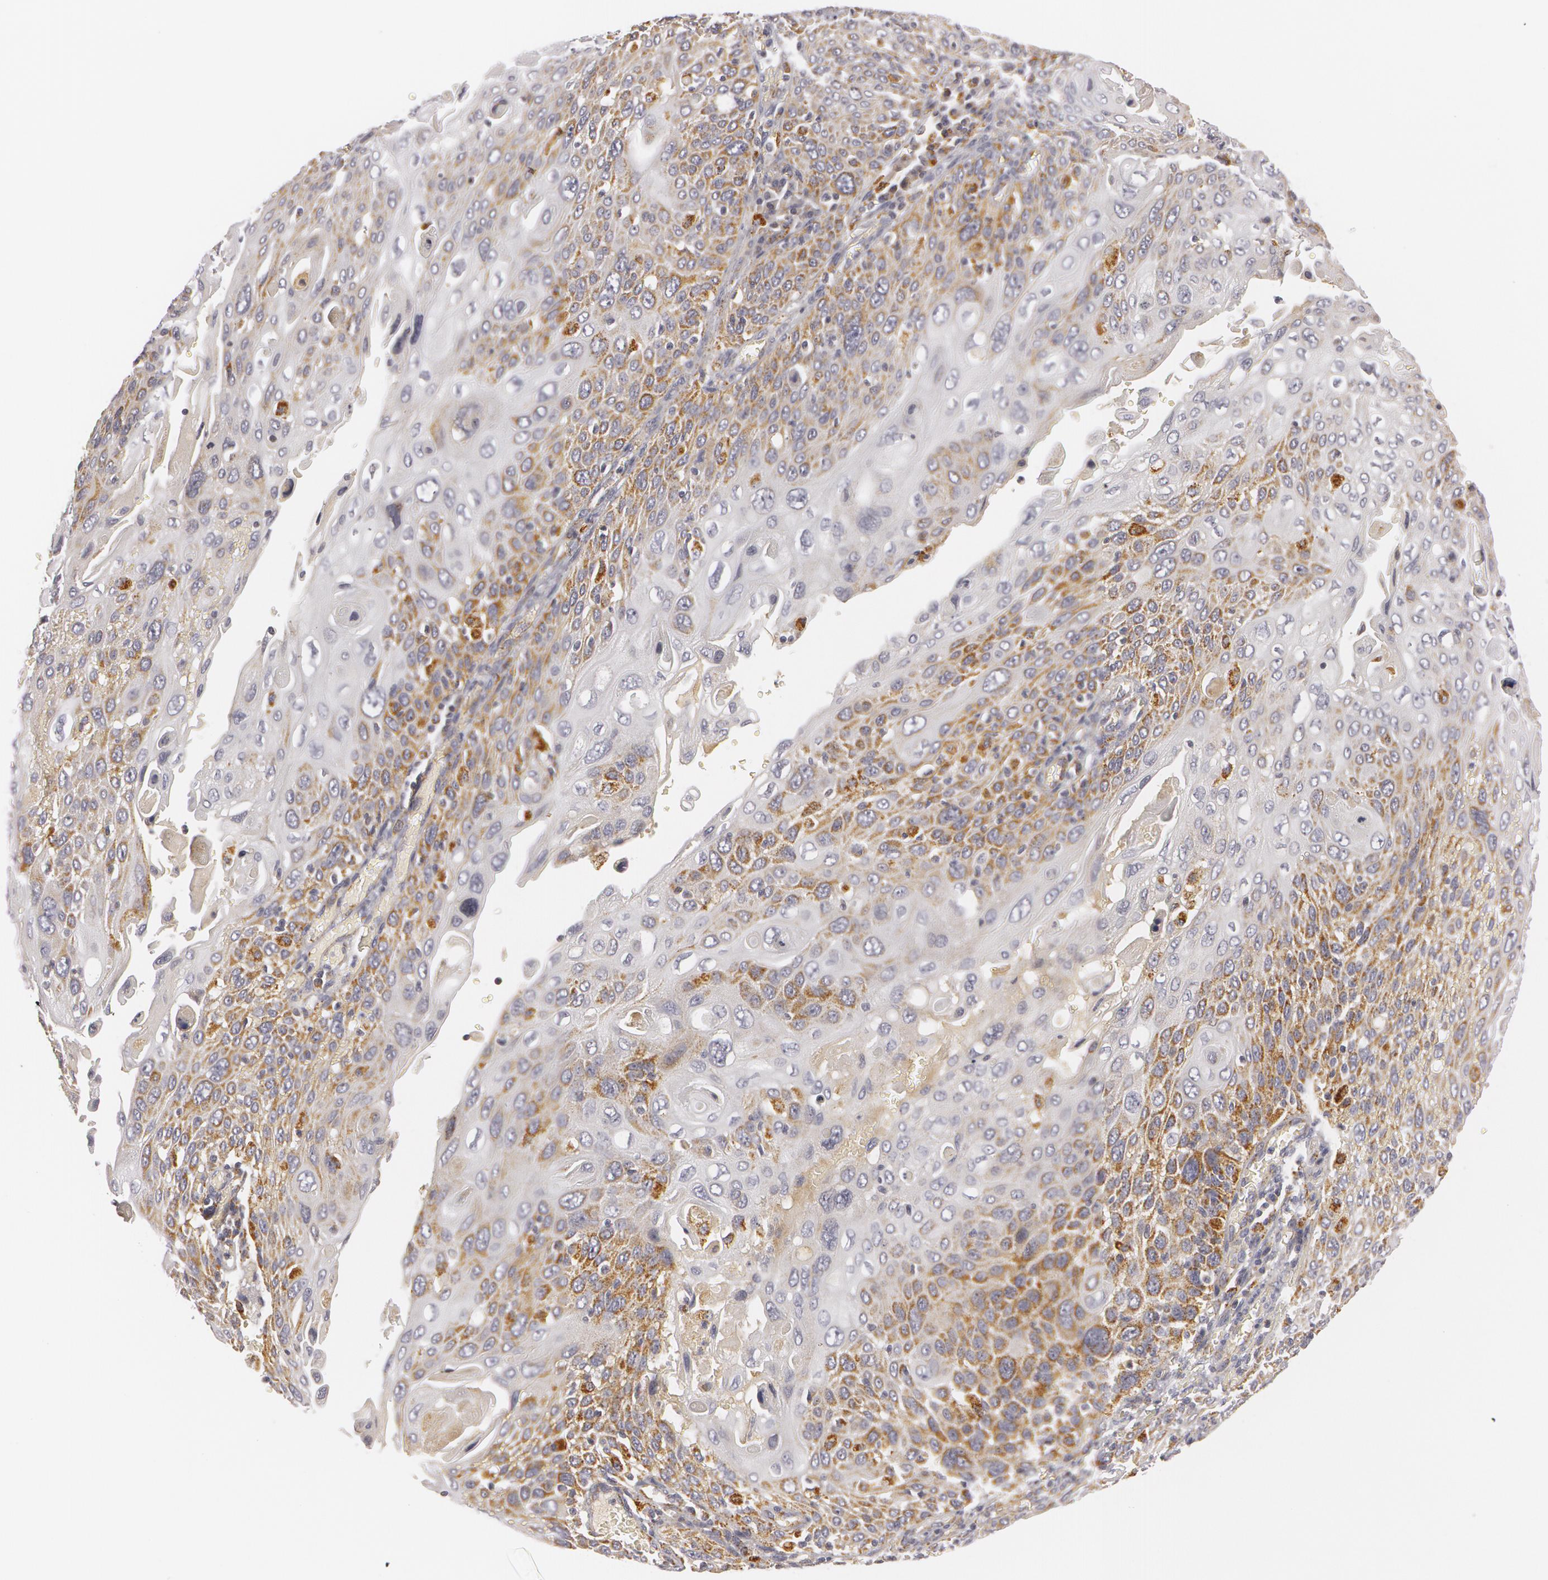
{"staining": {"intensity": "moderate", "quantity": ">75%", "location": "cytoplasmic/membranous"}, "tissue": "cervical cancer", "cell_type": "Tumor cells", "image_type": "cancer", "snomed": [{"axis": "morphology", "description": "Squamous cell carcinoma, NOS"}, {"axis": "topography", "description": "Cervix"}], "caption": "Protein staining by IHC displays moderate cytoplasmic/membranous expression in about >75% of tumor cells in squamous cell carcinoma (cervical).", "gene": "C7", "patient": {"sex": "female", "age": 54}}